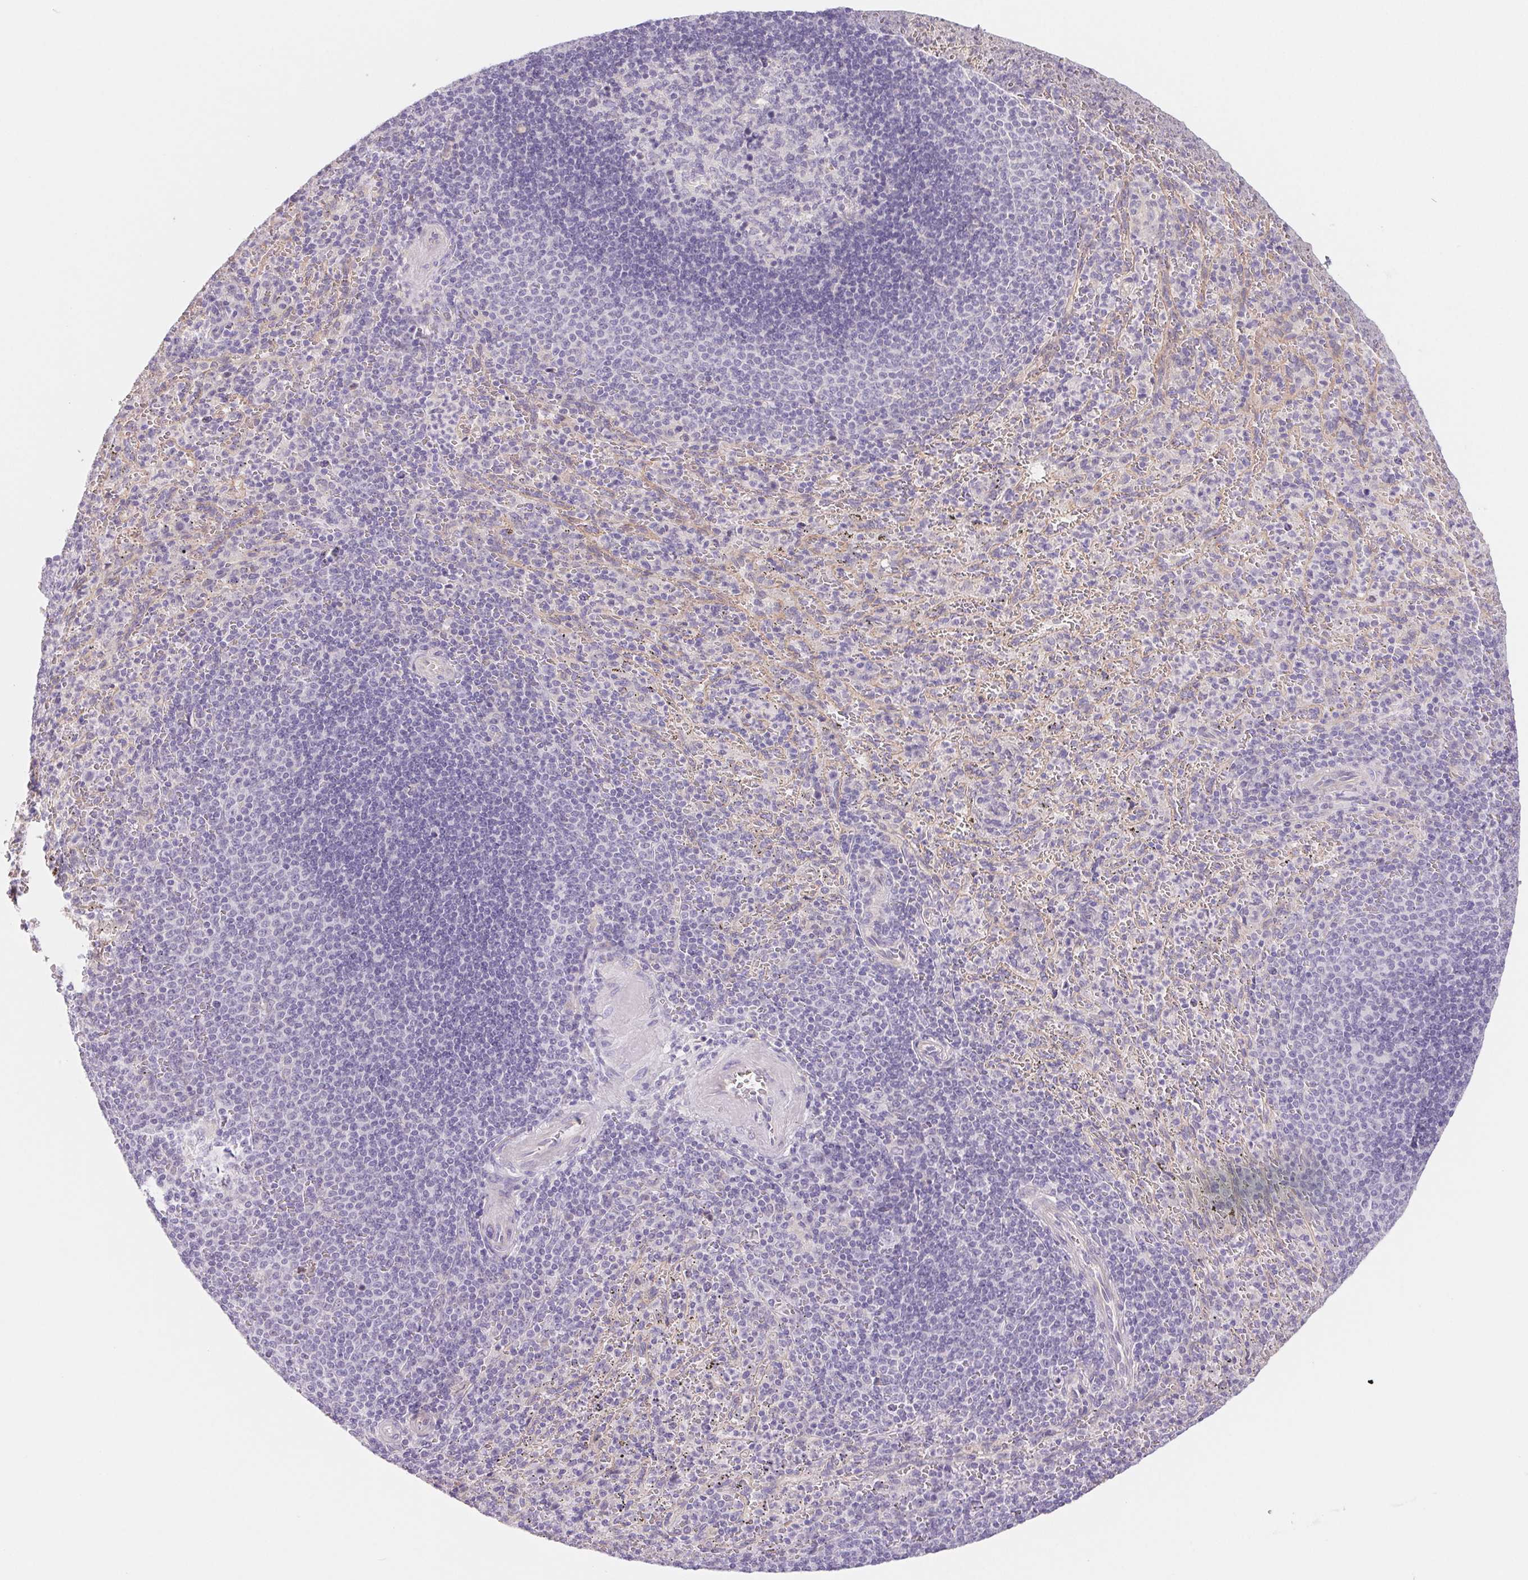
{"staining": {"intensity": "negative", "quantity": "none", "location": "none"}, "tissue": "spleen", "cell_type": "Cells in red pulp", "image_type": "normal", "snomed": [{"axis": "morphology", "description": "Normal tissue, NOS"}, {"axis": "topography", "description": "Spleen"}], "caption": "Spleen was stained to show a protein in brown. There is no significant positivity in cells in red pulp. (Brightfield microscopy of DAB (3,3'-diaminobenzidine) IHC at high magnification).", "gene": "CTNND2", "patient": {"sex": "male", "age": 57}}